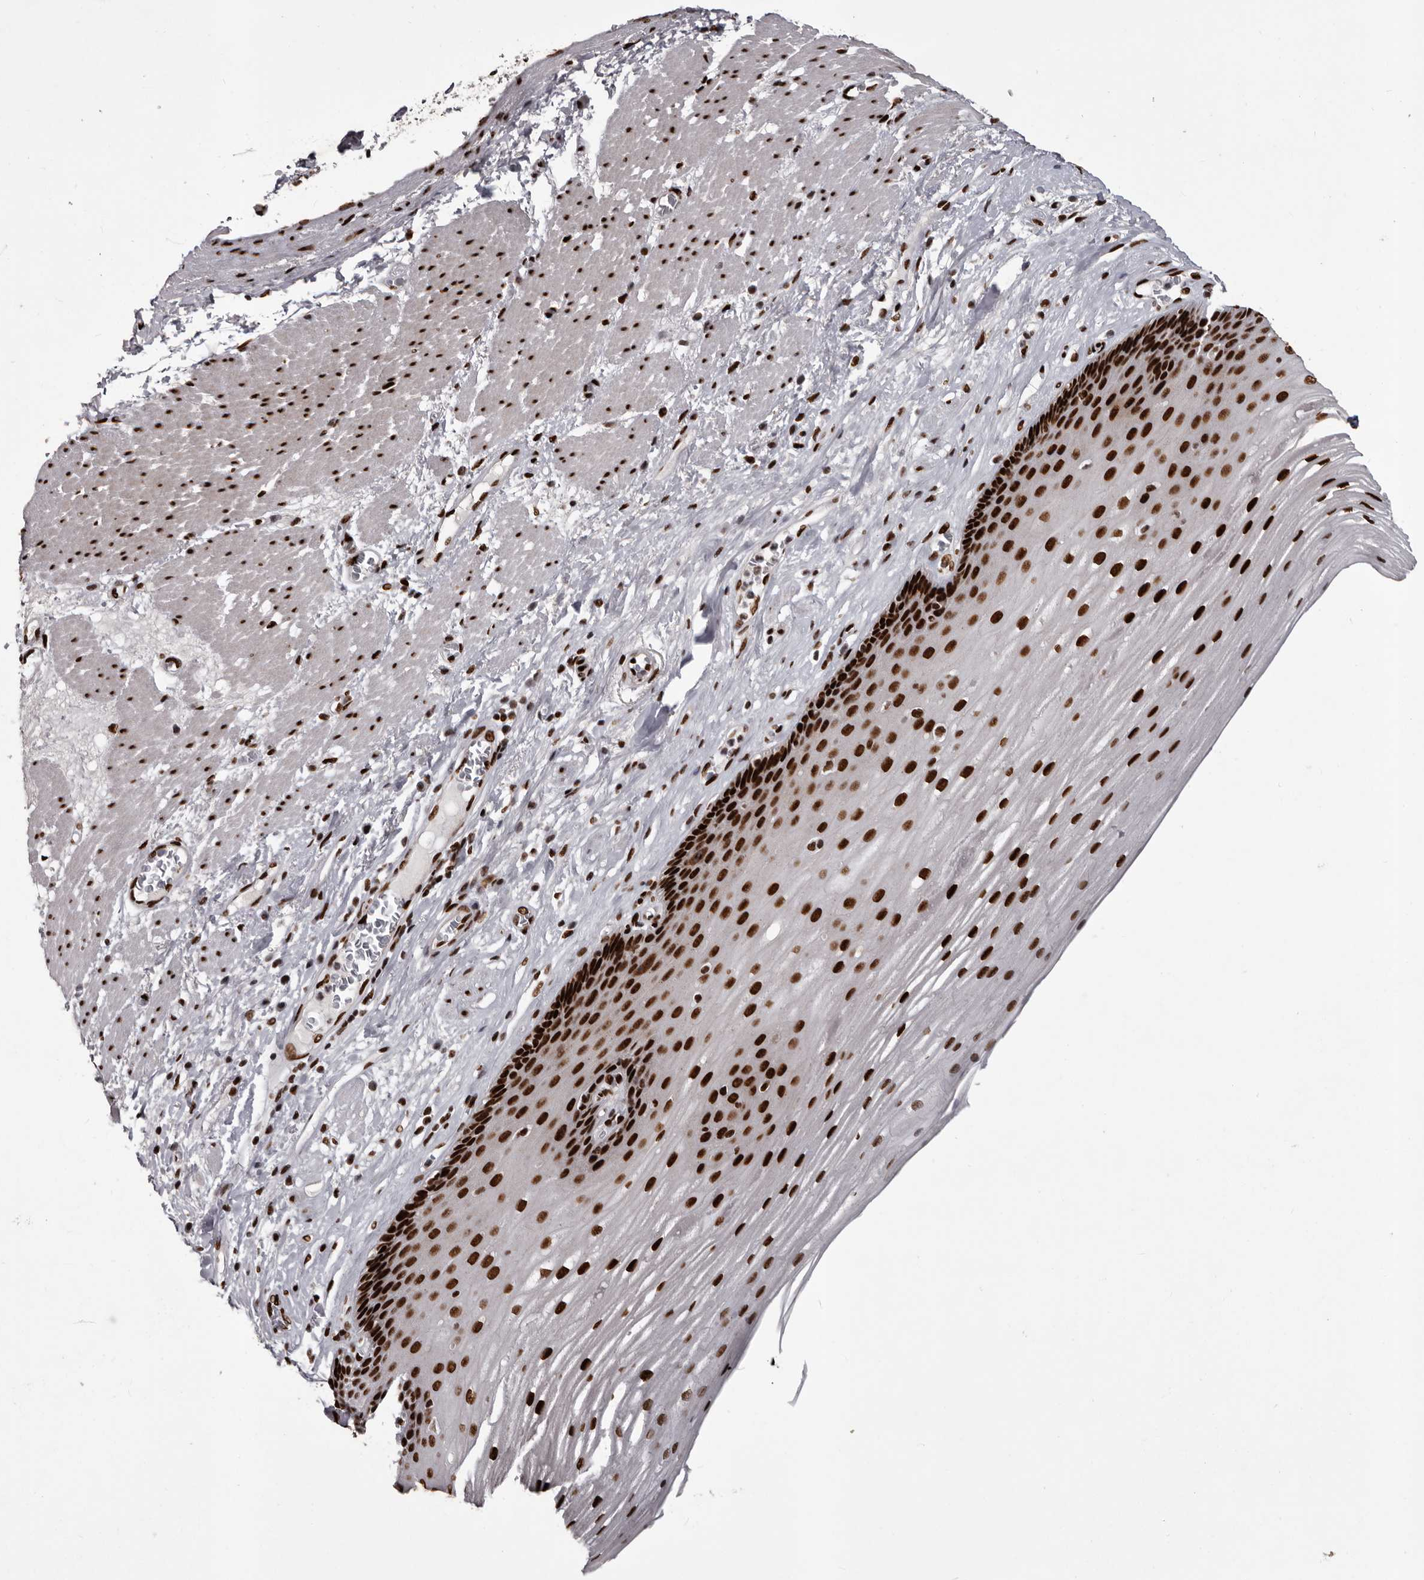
{"staining": {"intensity": "strong", "quantity": ">75%", "location": "nuclear"}, "tissue": "esophagus", "cell_type": "Squamous epithelial cells", "image_type": "normal", "snomed": [{"axis": "morphology", "description": "Normal tissue, NOS"}, {"axis": "topography", "description": "Esophagus"}], "caption": "Immunohistochemical staining of normal human esophagus displays strong nuclear protein staining in approximately >75% of squamous epithelial cells.", "gene": "NUMA1", "patient": {"sex": "male", "age": 62}}